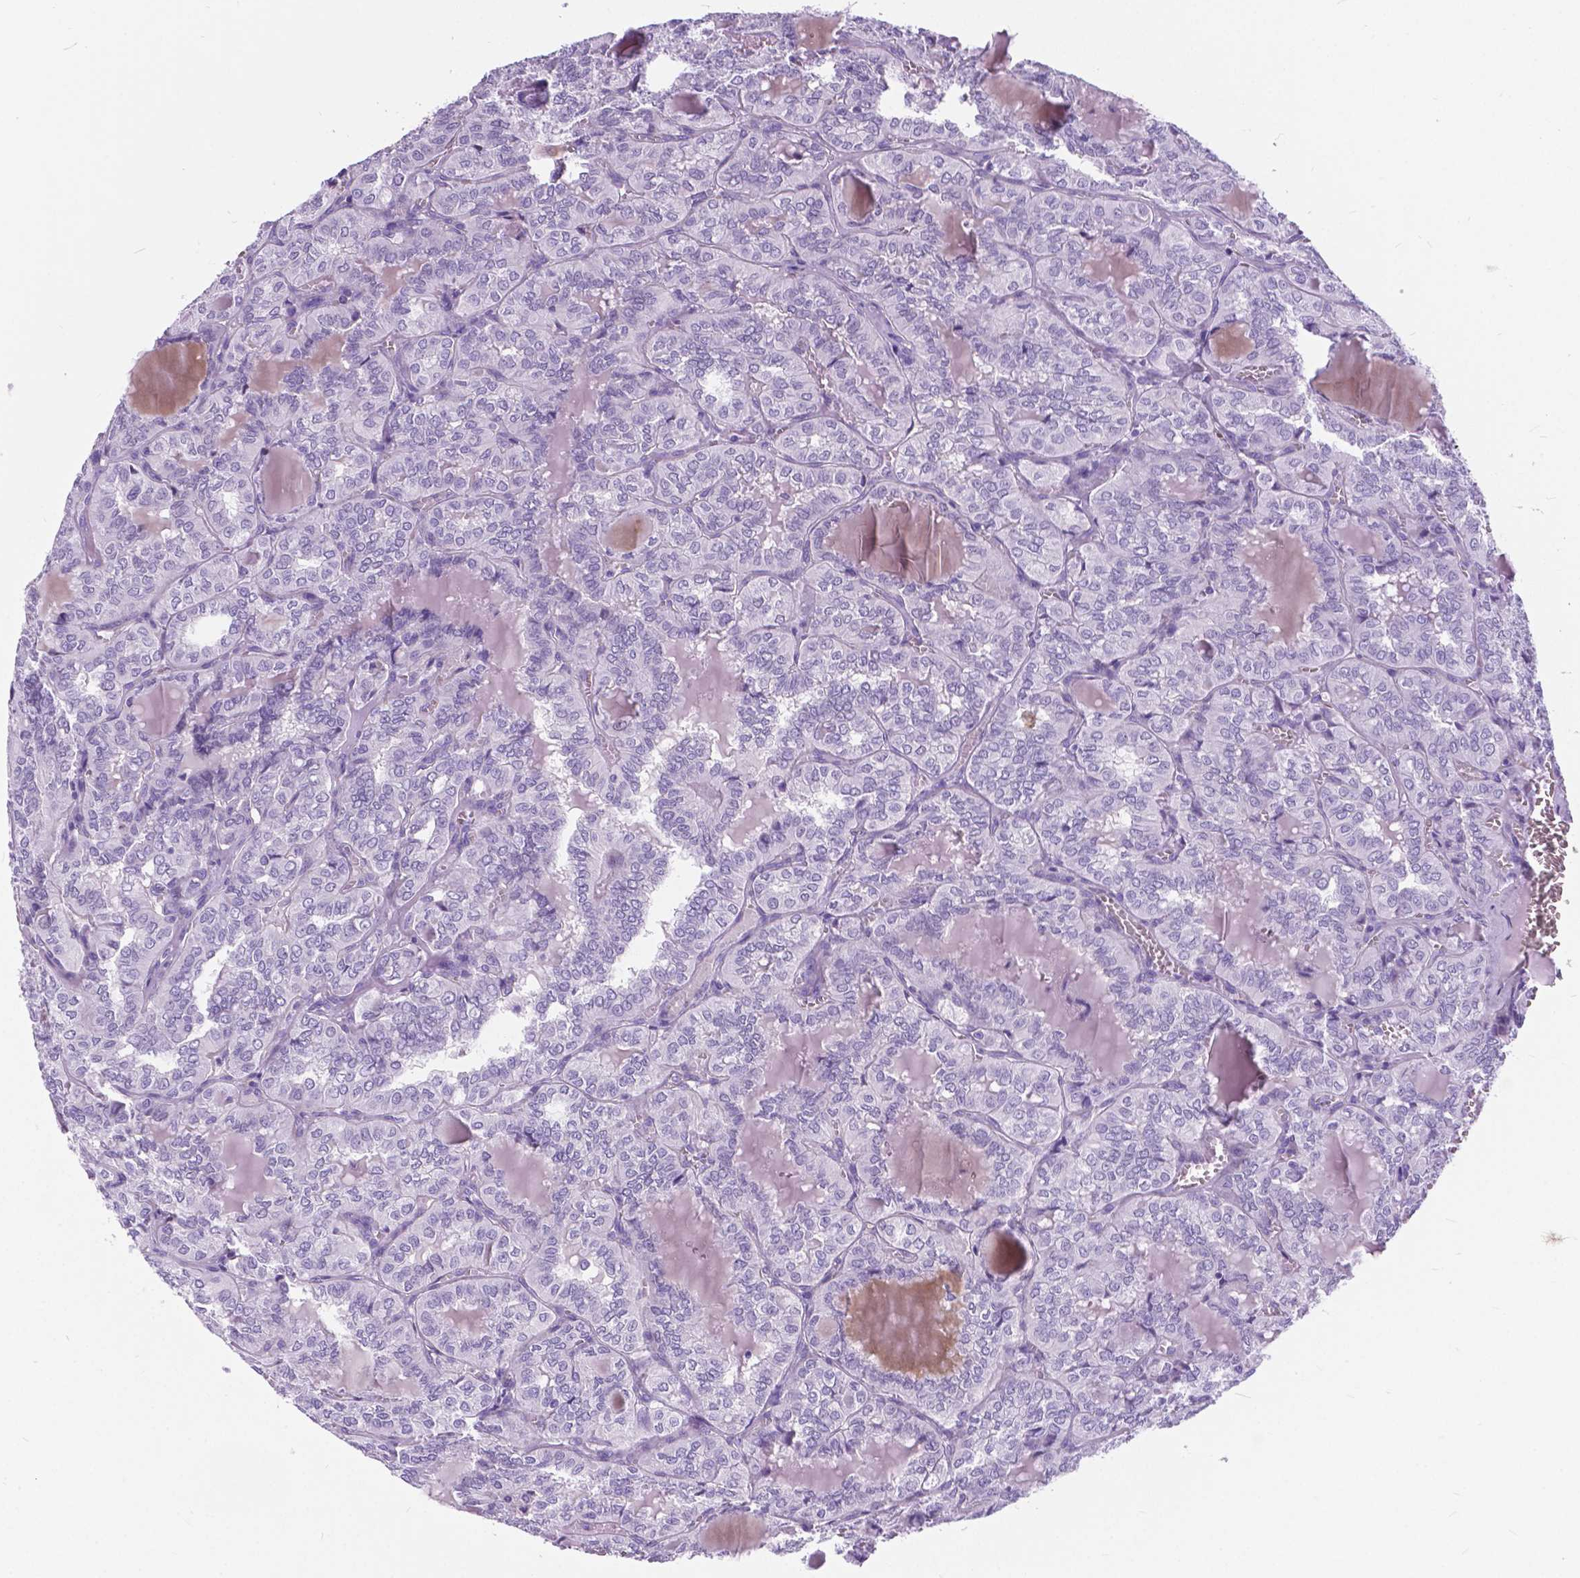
{"staining": {"intensity": "negative", "quantity": "none", "location": "none"}, "tissue": "thyroid cancer", "cell_type": "Tumor cells", "image_type": "cancer", "snomed": [{"axis": "morphology", "description": "Papillary adenocarcinoma, NOS"}, {"axis": "topography", "description": "Thyroid gland"}], "caption": "This is a image of immunohistochemistry staining of thyroid papillary adenocarcinoma, which shows no positivity in tumor cells.", "gene": "BSND", "patient": {"sex": "female", "age": 41}}